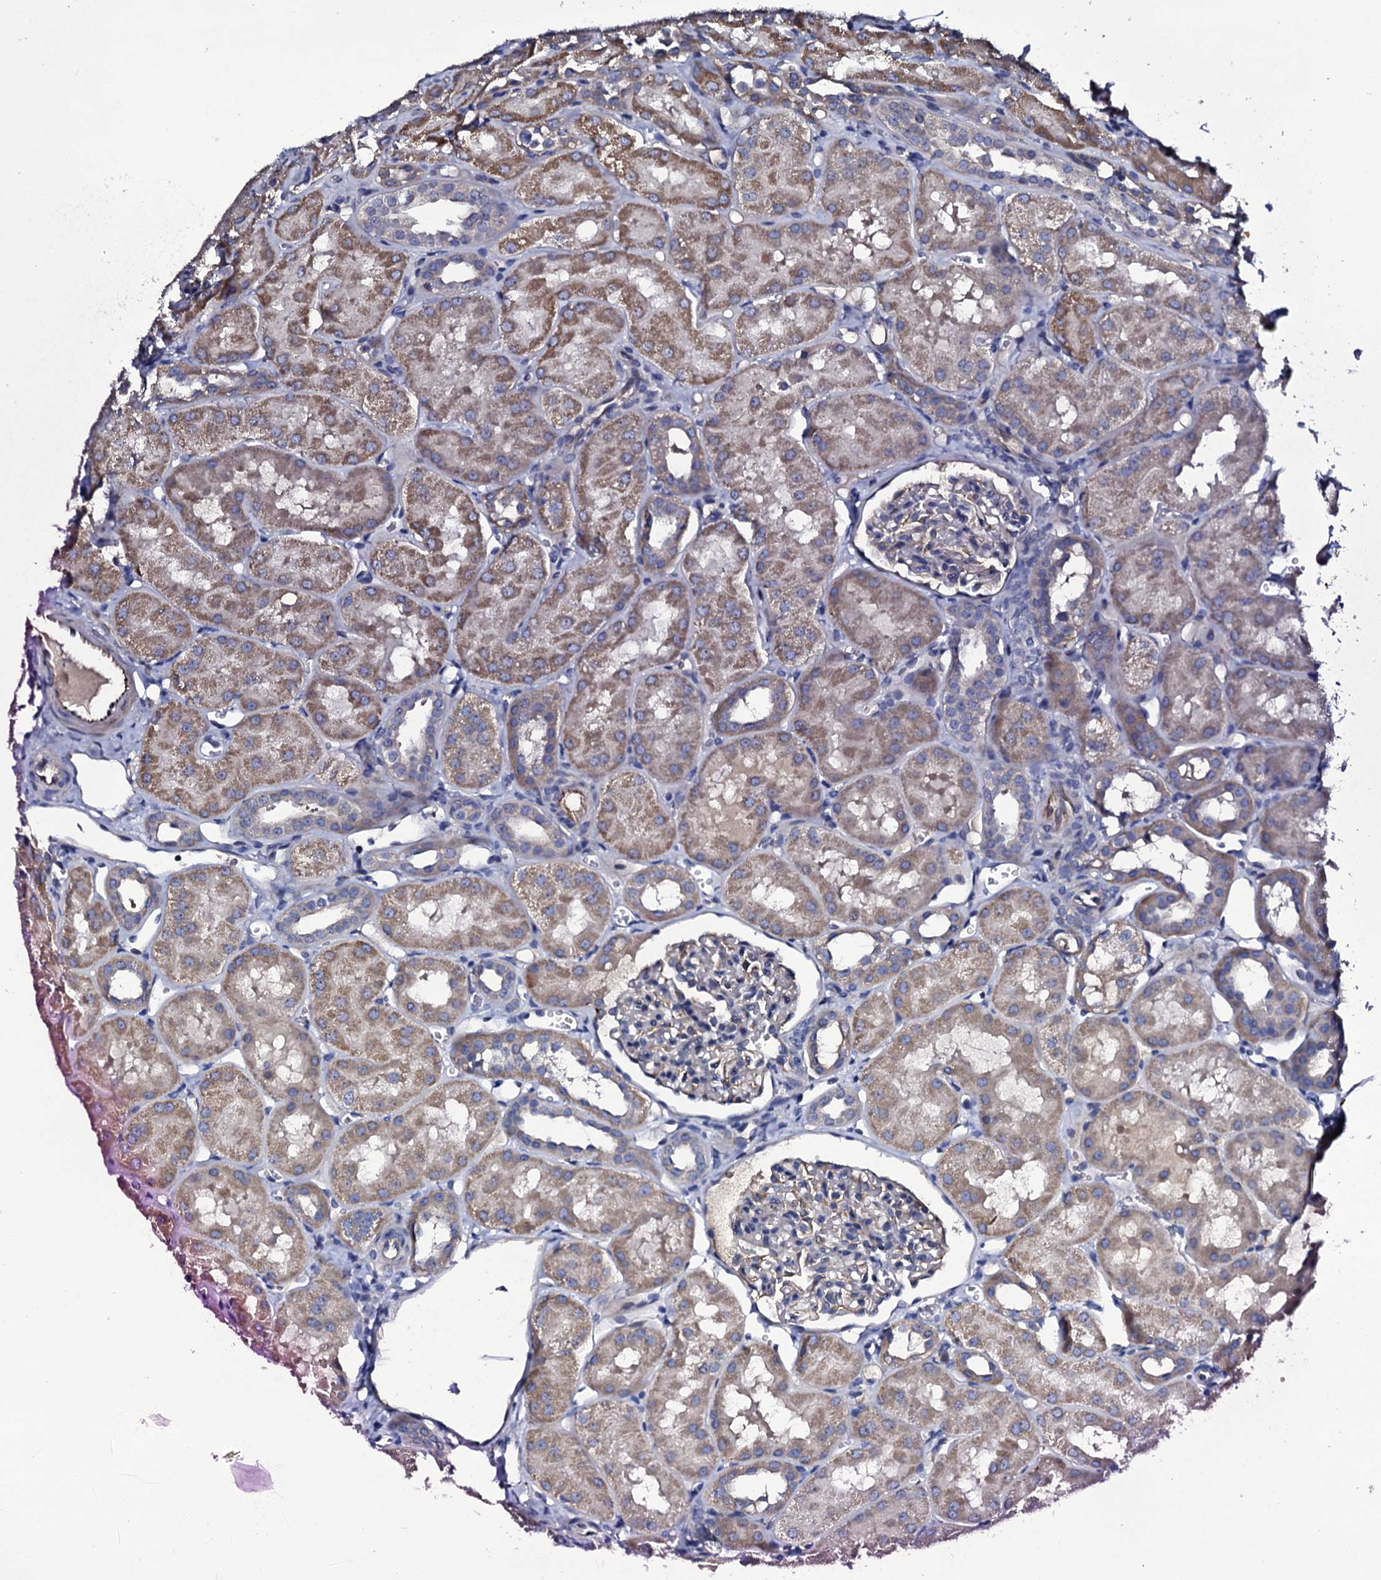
{"staining": {"intensity": "negative", "quantity": "none", "location": "none"}, "tissue": "kidney", "cell_type": "Cells in glomeruli", "image_type": "normal", "snomed": [{"axis": "morphology", "description": "Normal tissue, NOS"}, {"axis": "topography", "description": "Kidney"}, {"axis": "topography", "description": "Urinary bladder"}], "caption": "Photomicrograph shows no protein staining in cells in glomeruli of unremarkable kidney. (DAB immunohistochemistry (IHC) visualized using brightfield microscopy, high magnification).", "gene": "BCL2L14", "patient": {"sex": "male", "age": 16}}